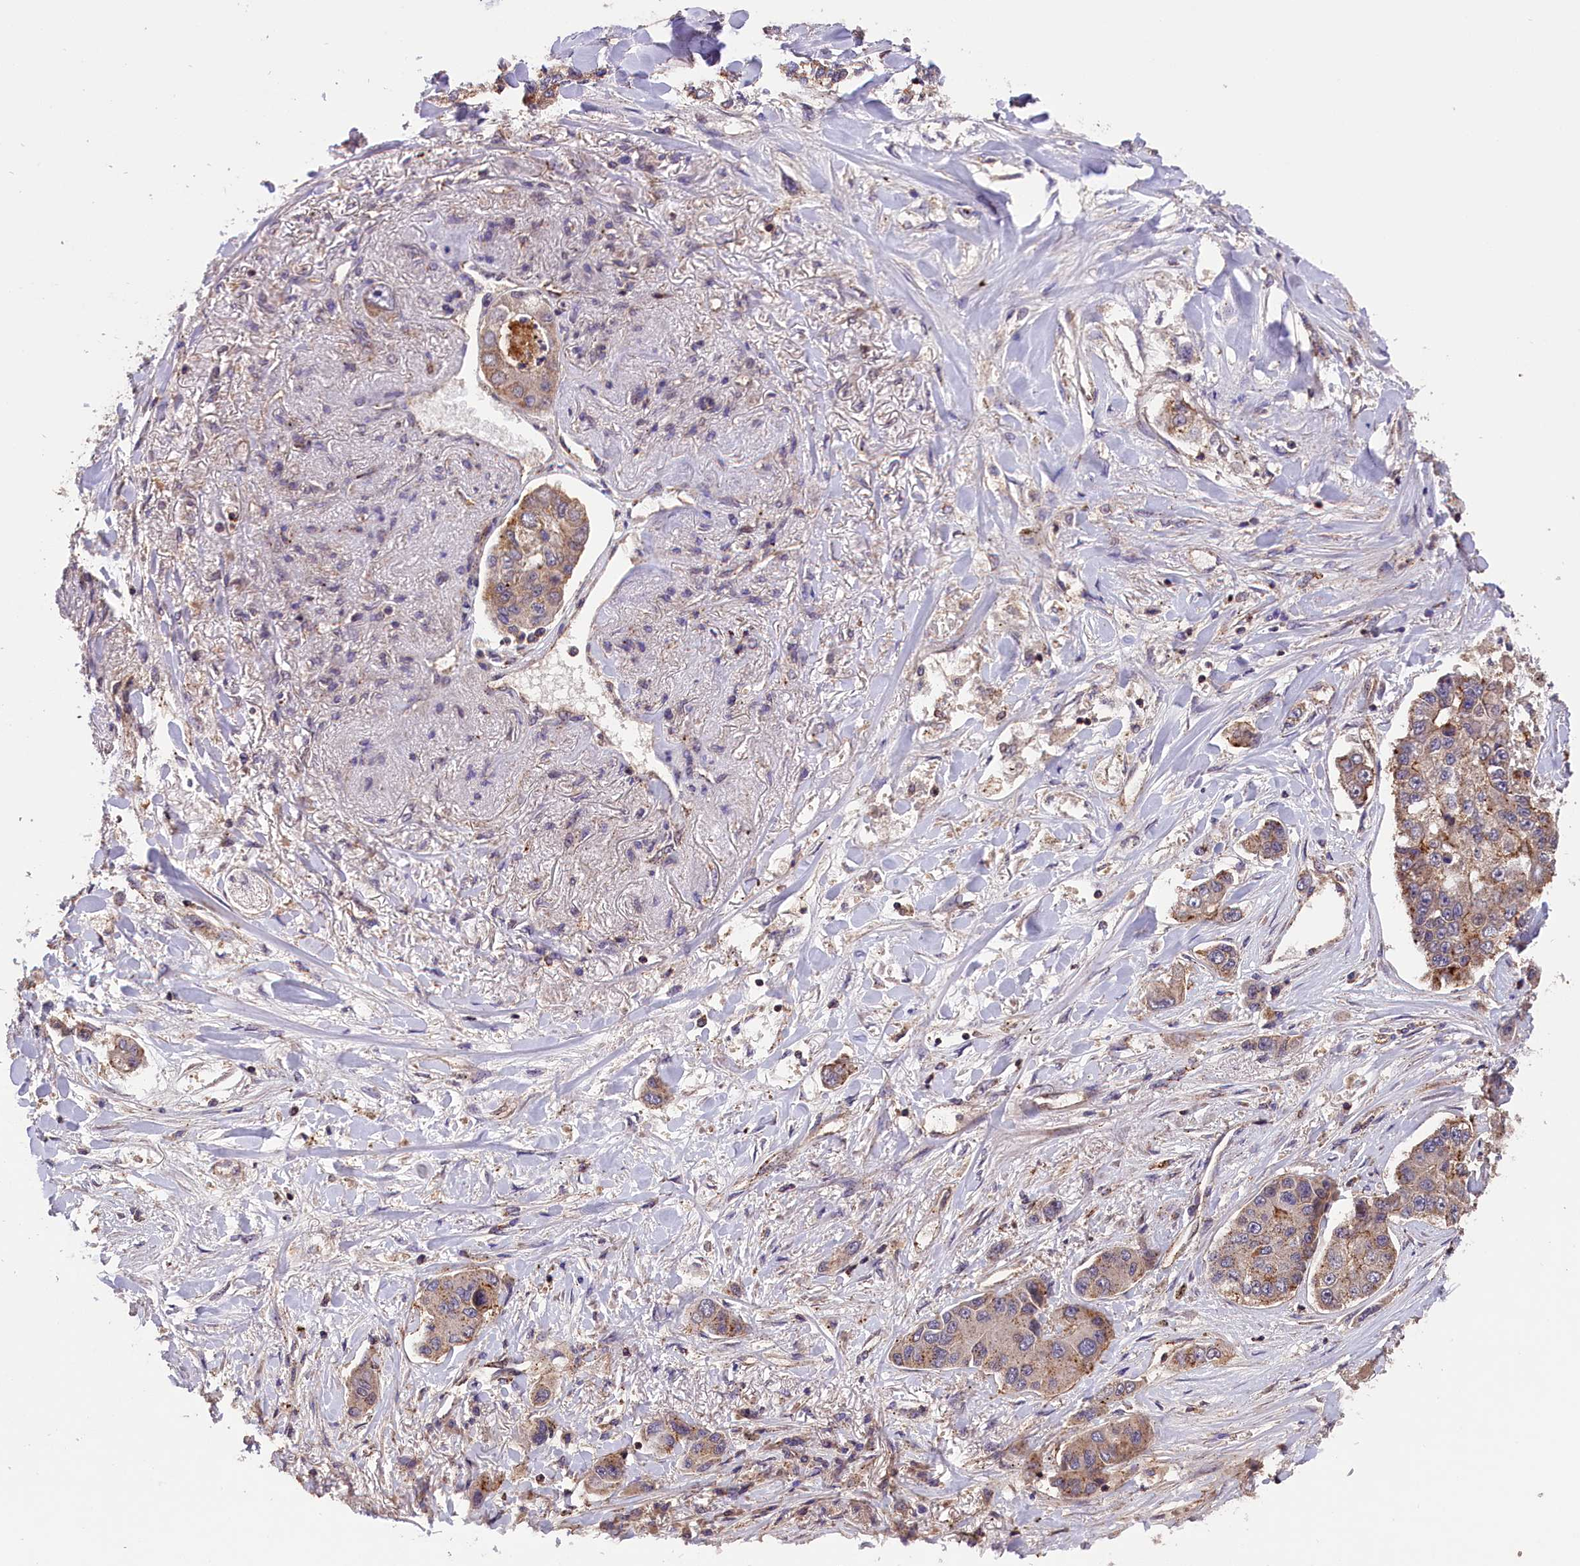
{"staining": {"intensity": "weak", "quantity": "25%-75%", "location": "cytoplasmic/membranous"}, "tissue": "lung cancer", "cell_type": "Tumor cells", "image_type": "cancer", "snomed": [{"axis": "morphology", "description": "Adenocarcinoma, NOS"}, {"axis": "topography", "description": "Lung"}], "caption": "Protein expression analysis of human lung adenocarcinoma reveals weak cytoplasmic/membranous expression in approximately 25%-75% of tumor cells.", "gene": "IST1", "patient": {"sex": "male", "age": 49}}